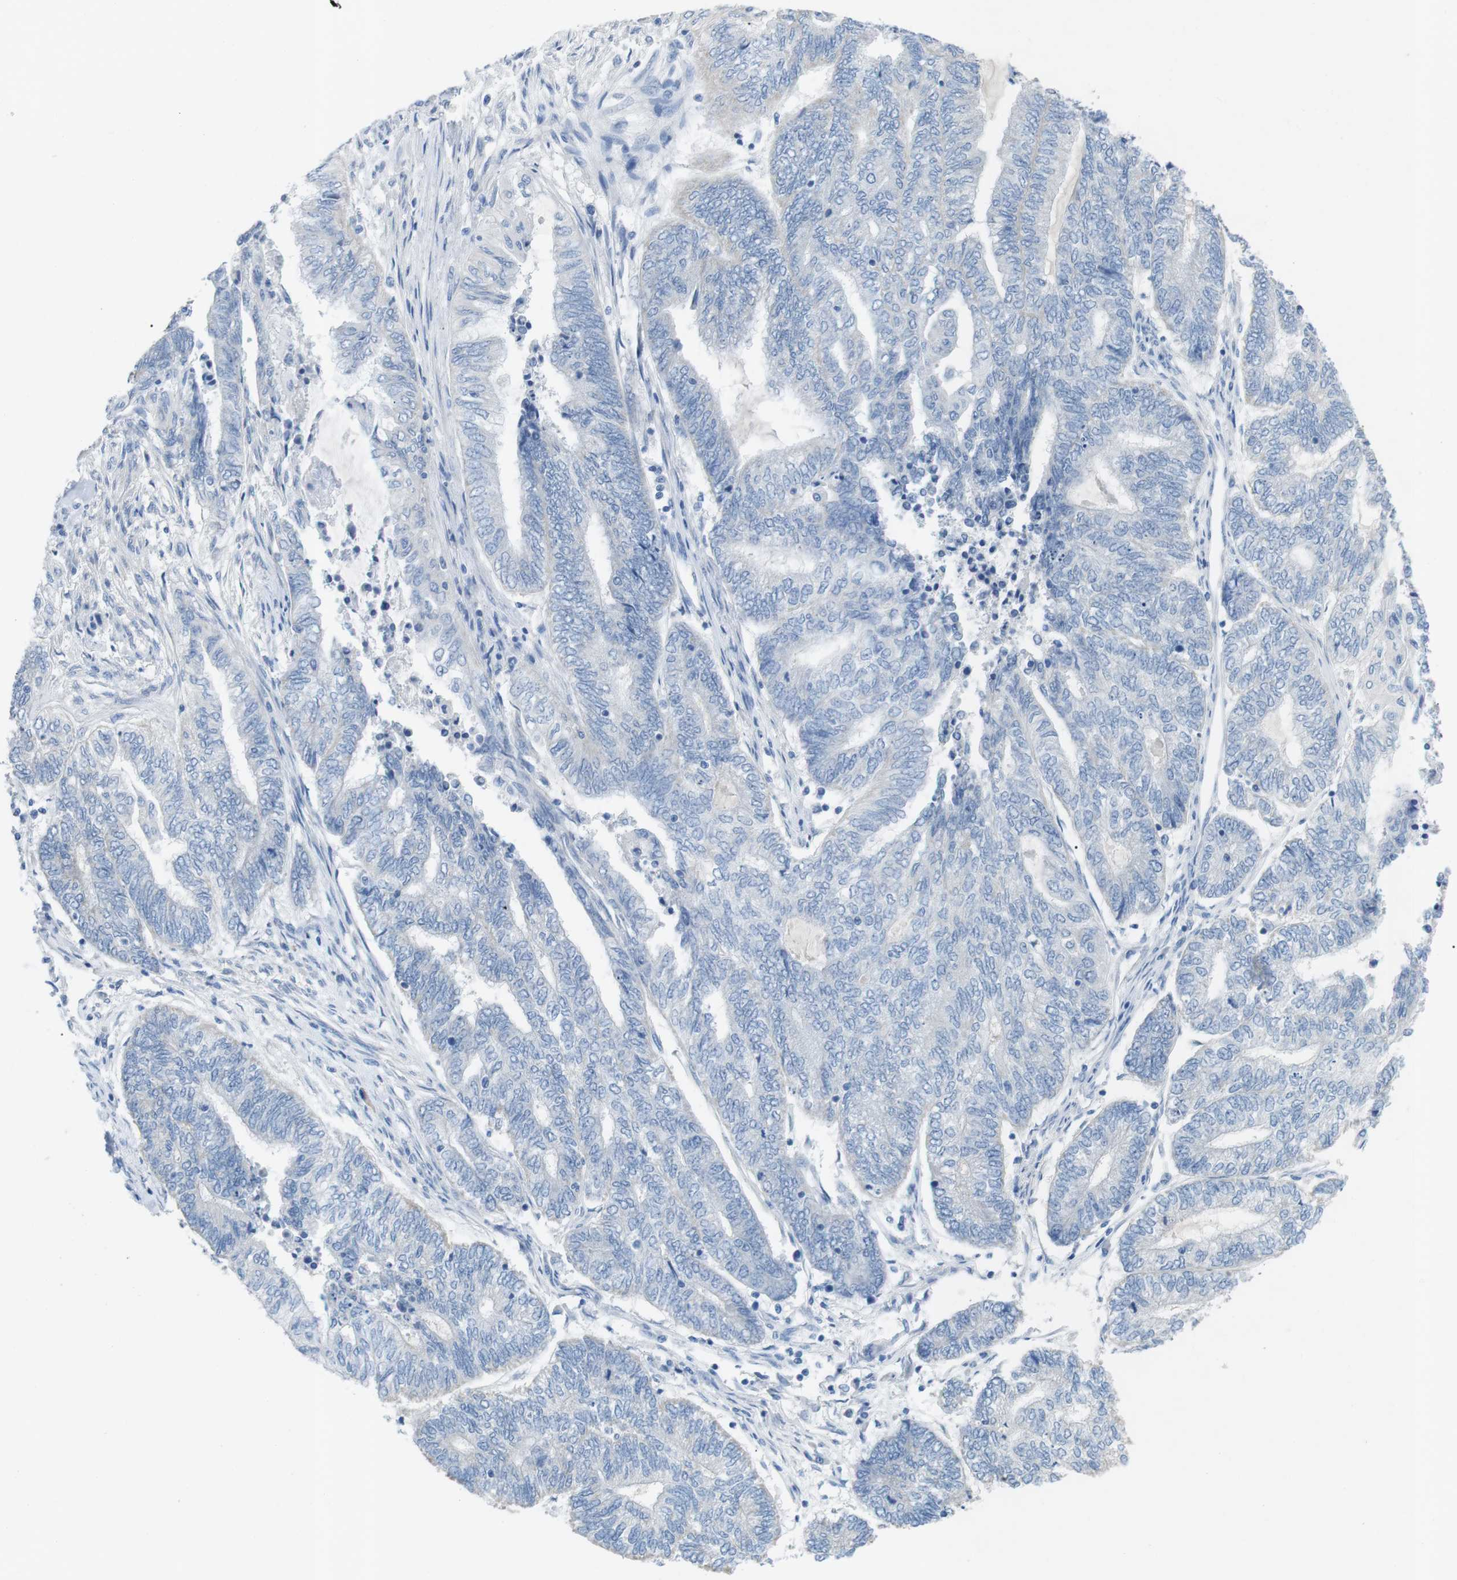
{"staining": {"intensity": "negative", "quantity": "none", "location": "none"}, "tissue": "endometrial cancer", "cell_type": "Tumor cells", "image_type": "cancer", "snomed": [{"axis": "morphology", "description": "Adenocarcinoma, NOS"}, {"axis": "topography", "description": "Uterus"}, {"axis": "topography", "description": "Endometrium"}], "caption": "Protein analysis of endometrial adenocarcinoma shows no significant staining in tumor cells. (Stains: DAB immunohistochemistry with hematoxylin counter stain, Microscopy: brightfield microscopy at high magnification).", "gene": "SALL4", "patient": {"sex": "female", "age": 70}}